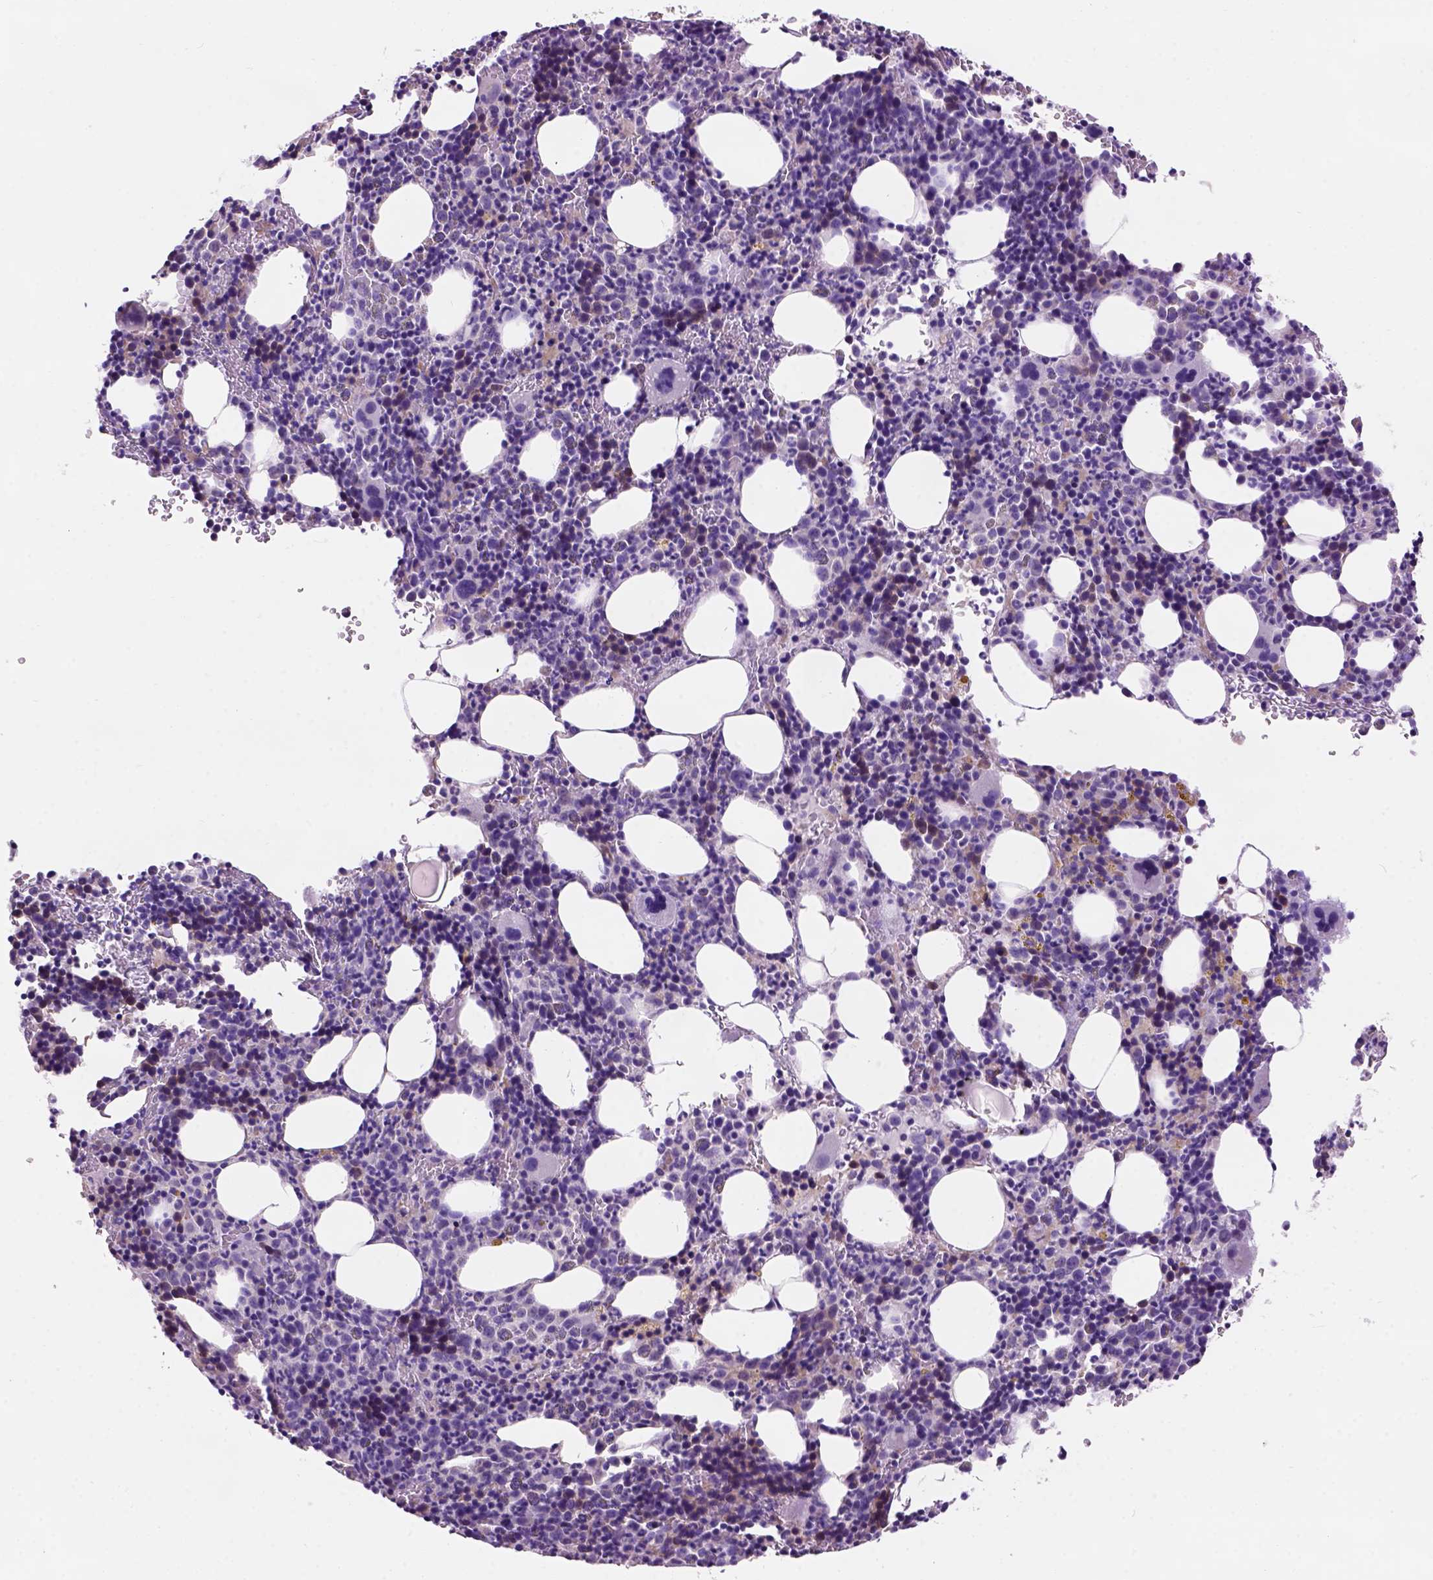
{"staining": {"intensity": "moderate", "quantity": "<25%", "location": "cytoplasmic/membranous"}, "tissue": "bone marrow", "cell_type": "Hematopoietic cells", "image_type": "normal", "snomed": [{"axis": "morphology", "description": "Normal tissue, NOS"}, {"axis": "topography", "description": "Bone marrow"}], "caption": "An IHC image of normal tissue is shown. Protein staining in brown highlights moderate cytoplasmic/membranous positivity in bone marrow within hematopoietic cells. The staining is performed using DAB brown chromogen to label protein expression. The nuclei are counter-stained blue using hematoxylin.", "gene": "L2HGDH", "patient": {"sex": "male", "age": 63}}